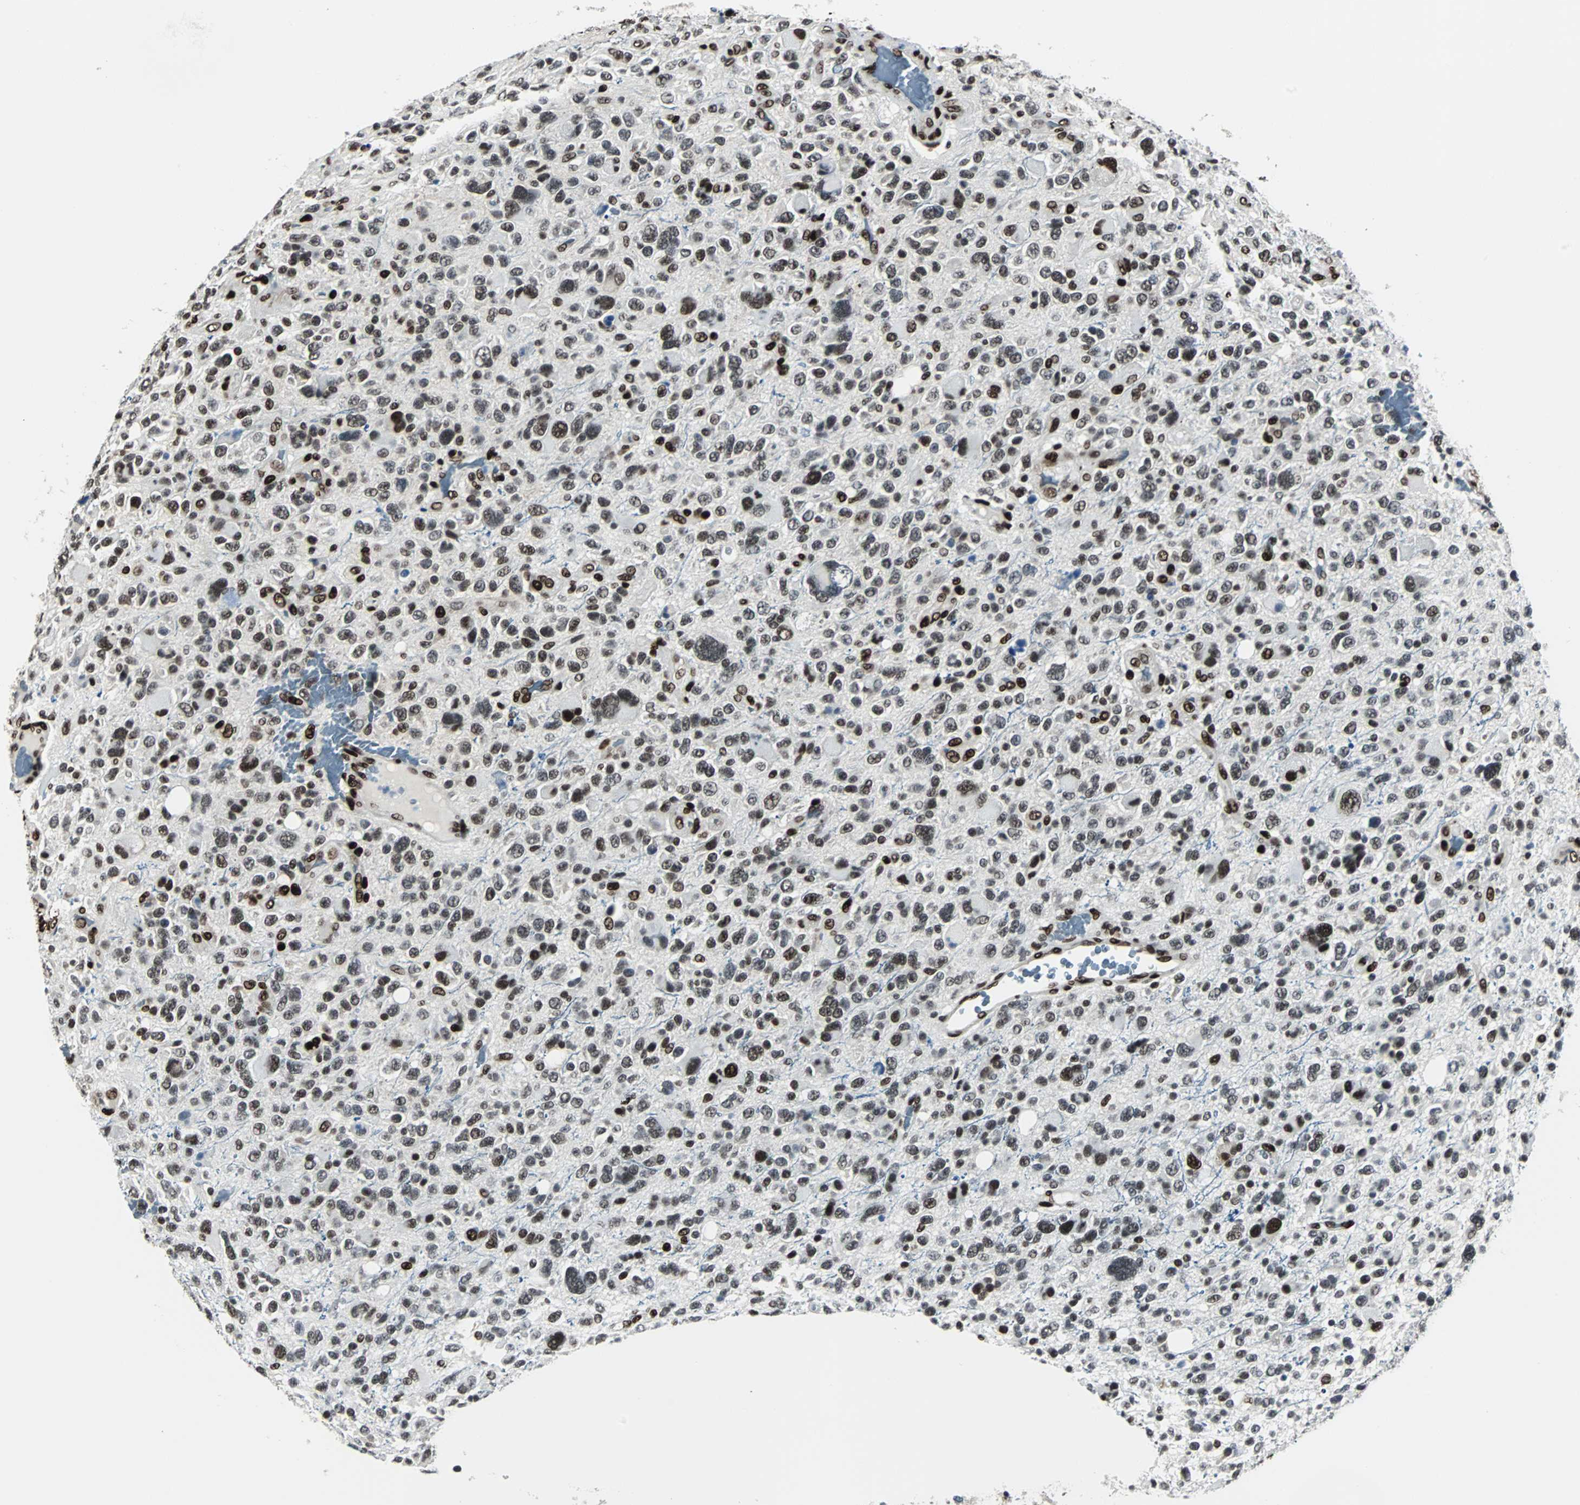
{"staining": {"intensity": "strong", "quantity": ">75%", "location": "nuclear"}, "tissue": "glioma", "cell_type": "Tumor cells", "image_type": "cancer", "snomed": [{"axis": "morphology", "description": "Glioma, malignant, High grade"}, {"axis": "topography", "description": "Brain"}], "caption": "A micrograph showing strong nuclear positivity in about >75% of tumor cells in glioma, as visualized by brown immunohistochemical staining.", "gene": "MEF2D", "patient": {"sex": "male", "age": 48}}